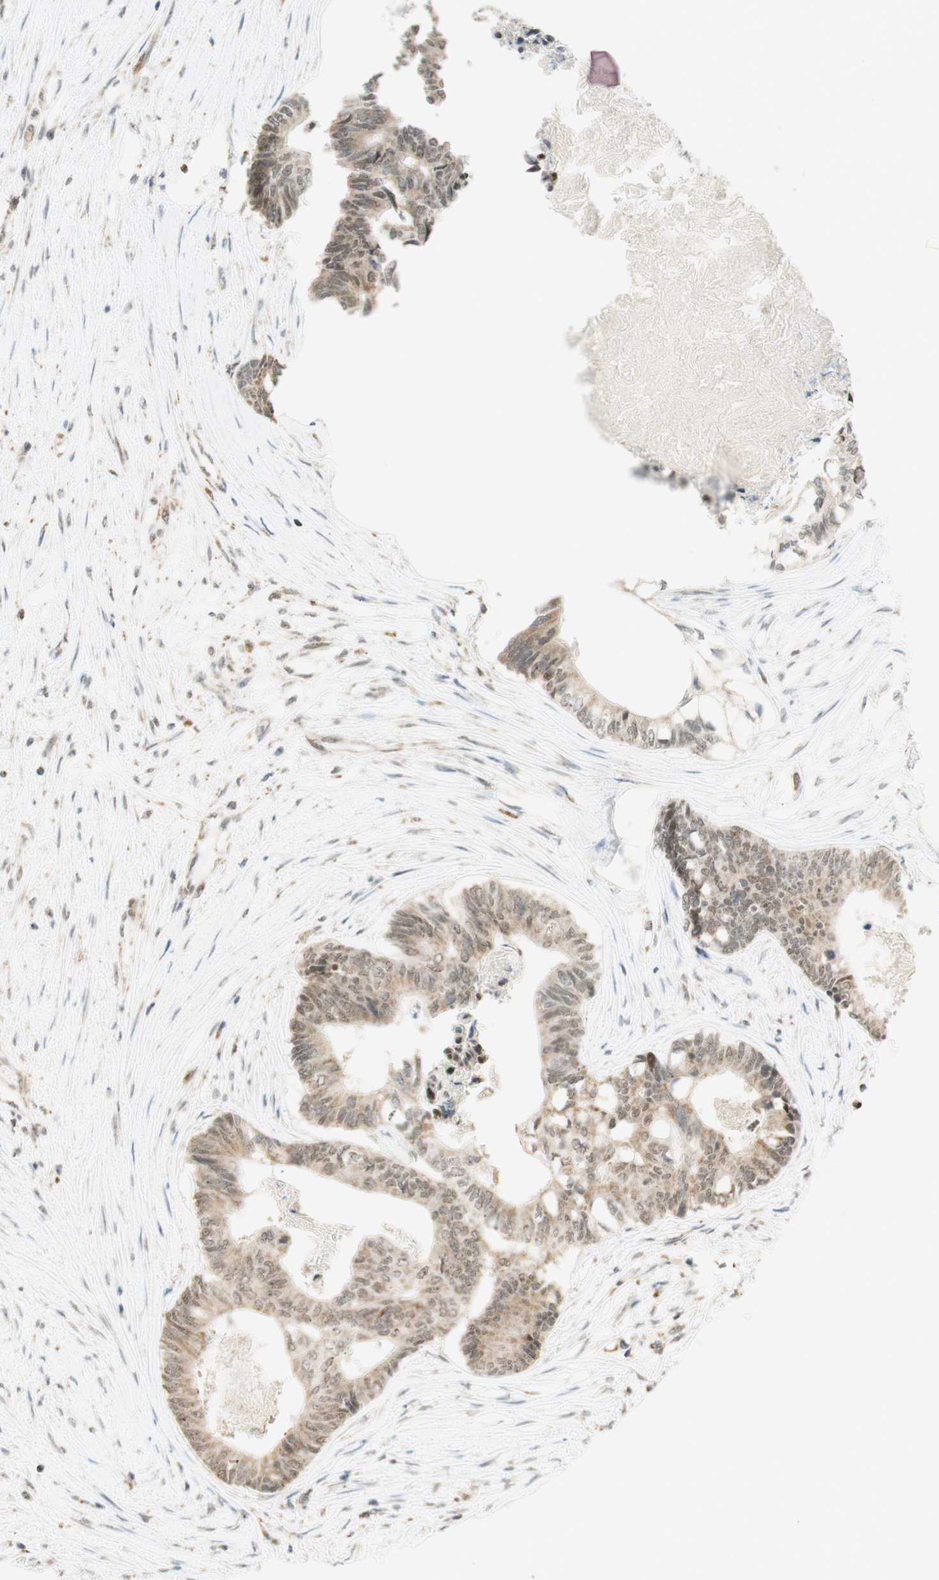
{"staining": {"intensity": "weak", "quantity": ">75%", "location": "cytoplasmic/membranous,nuclear"}, "tissue": "colorectal cancer", "cell_type": "Tumor cells", "image_type": "cancer", "snomed": [{"axis": "morphology", "description": "Adenocarcinoma, NOS"}, {"axis": "topography", "description": "Rectum"}], "caption": "DAB (3,3'-diaminobenzidine) immunohistochemical staining of human colorectal adenocarcinoma exhibits weak cytoplasmic/membranous and nuclear protein expression in approximately >75% of tumor cells.", "gene": "ZNF782", "patient": {"sex": "male", "age": 63}}